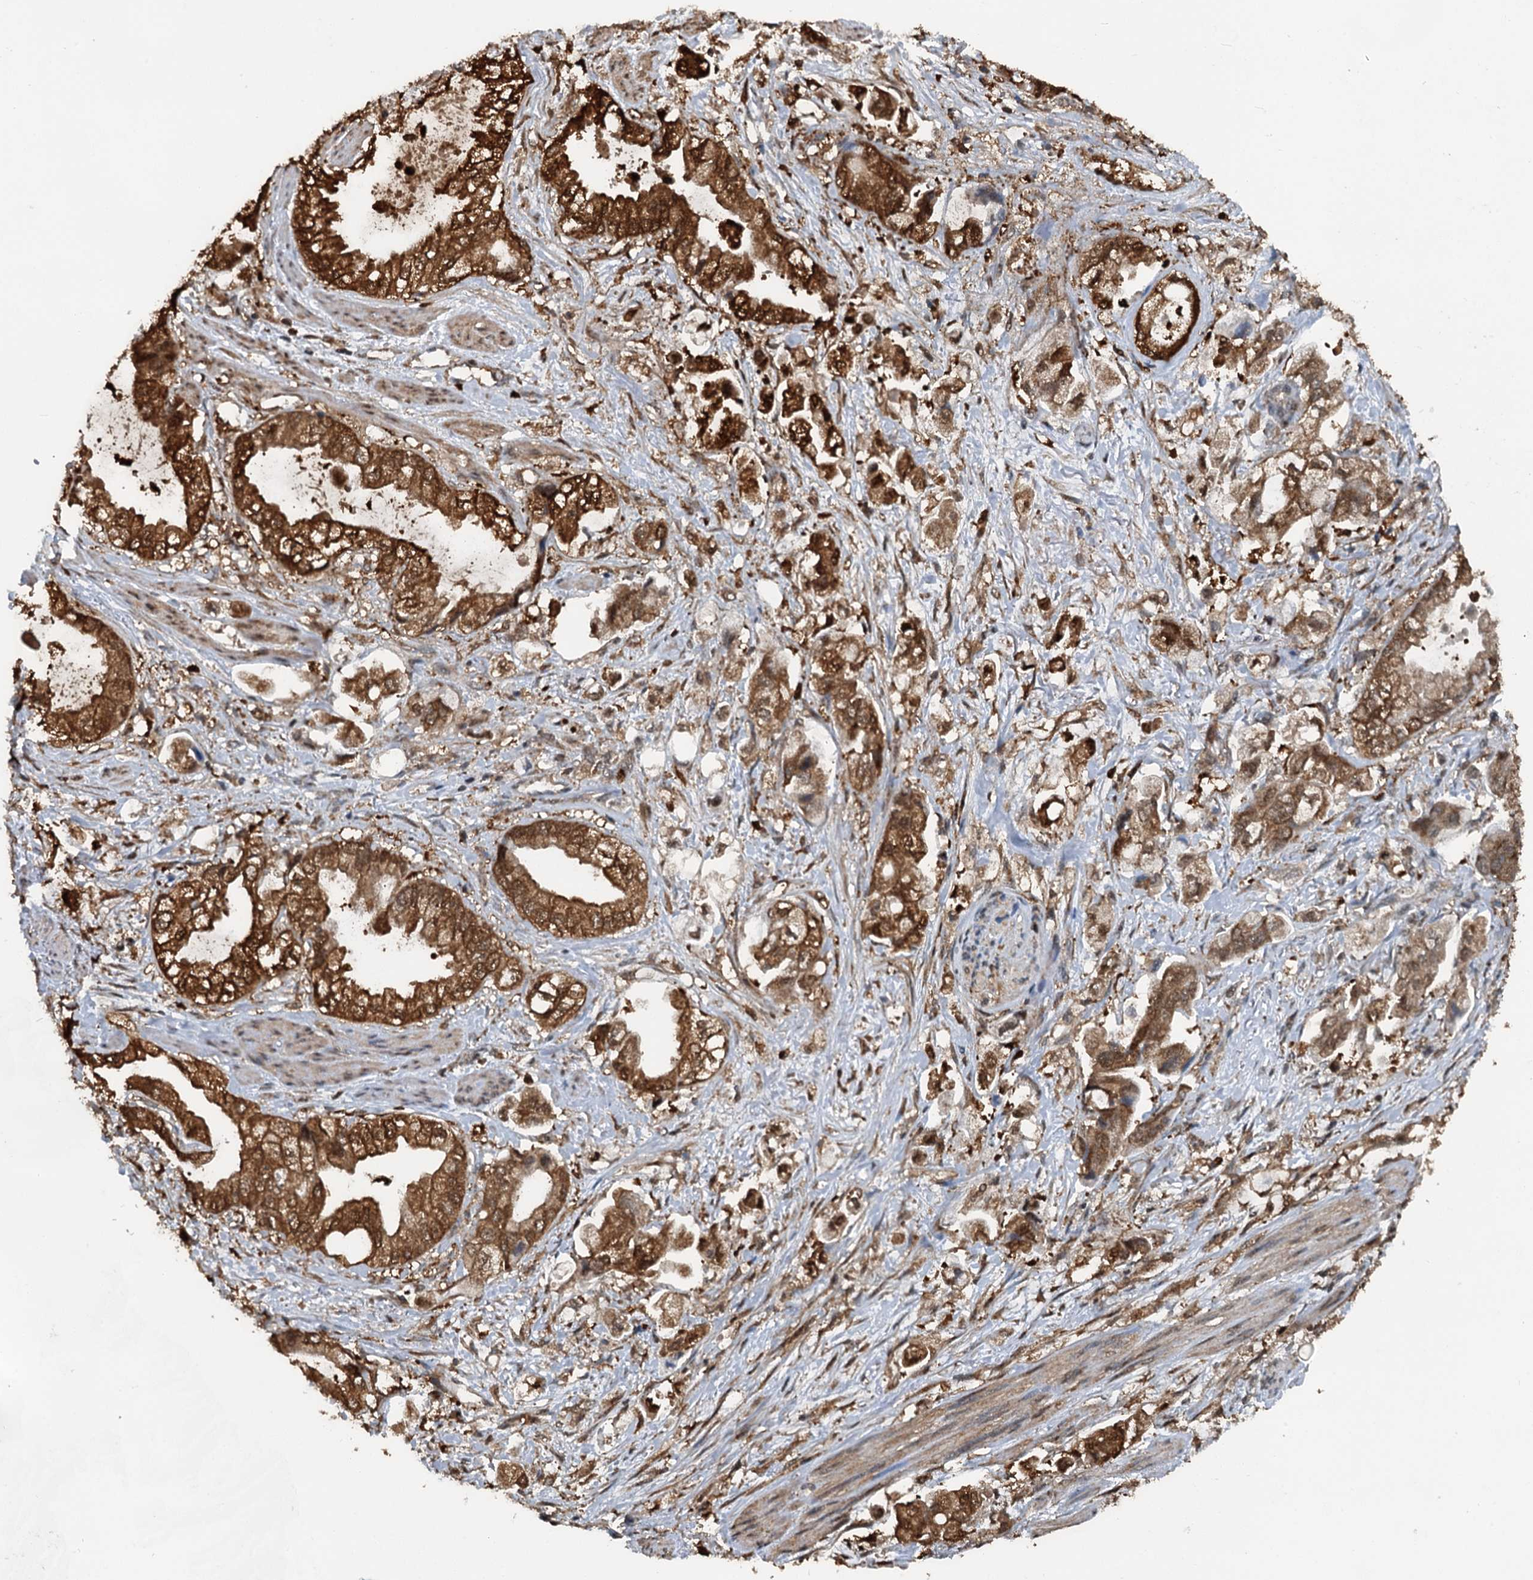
{"staining": {"intensity": "strong", "quantity": ">75%", "location": "cytoplasmic/membranous"}, "tissue": "stomach cancer", "cell_type": "Tumor cells", "image_type": "cancer", "snomed": [{"axis": "morphology", "description": "Adenocarcinoma, NOS"}, {"axis": "topography", "description": "Stomach"}], "caption": "Immunohistochemical staining of human stomach cancer (adenocarcinoma) displays high levels of strong cytoplasmic/membranous positivity in approximately >75% of tumor cells.", "gene": "GPI", "patient": {"sex": "male", "age": 62}}